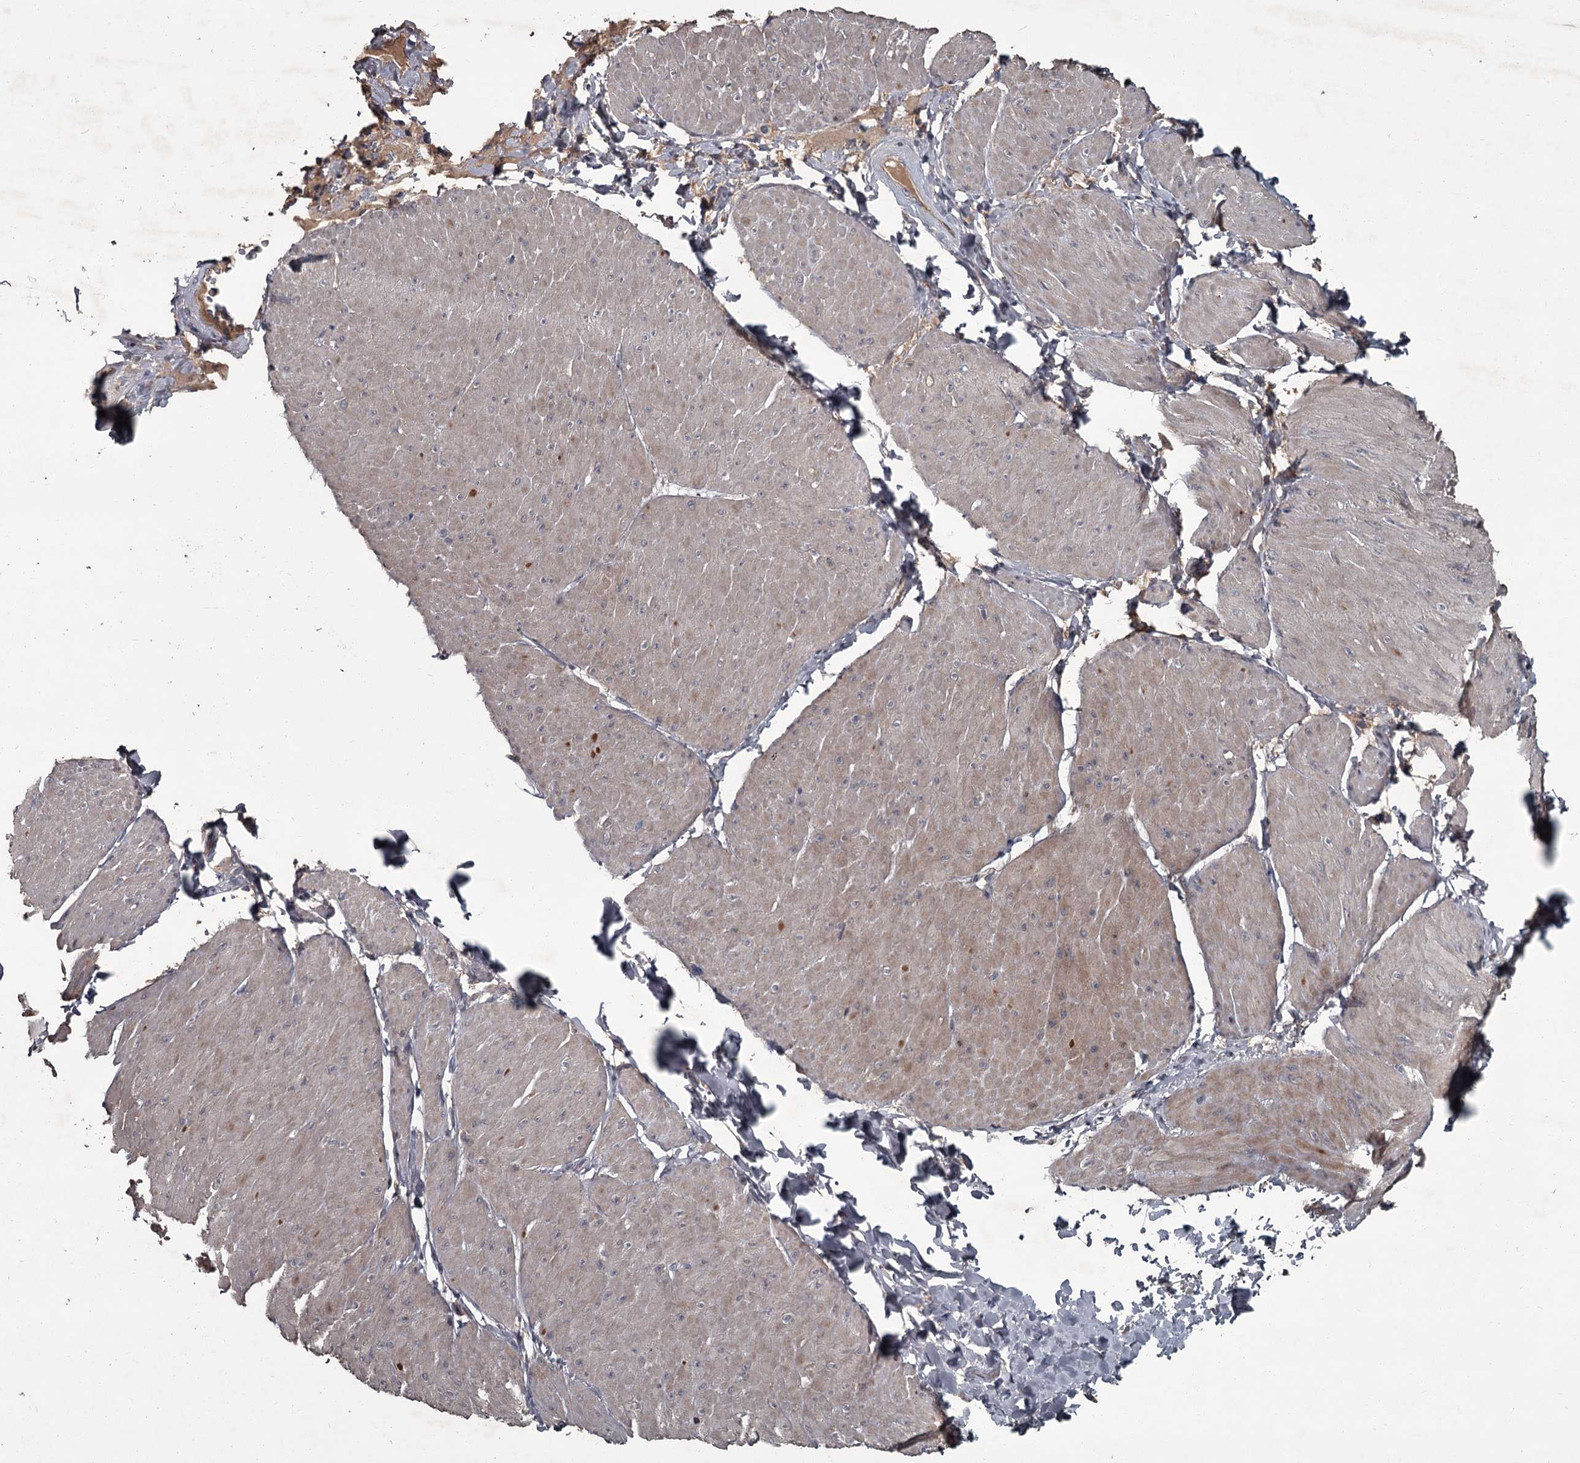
{"staining": {"intensity": "weak", "quantity": "<25%", "location": "cytoplasmic/membranous"}, "tissue": "smooth muscle", "cell_type": "Smooth muscle cells", "image_type": "normal", "snomed": [{"axis": "morphology", "description": "Urothelial carcinoma, High grade"}, {"axis": "topography", "description": "Urinary bladder"}], "caption": "Immunohistochemical staining of benign human smooth muscle displays no significant staining in smooth muscle cells. (Brightfield microscopy of DAB (3,3'-diaminobenzidine) immunohistochemistry (IHC) at high magnification).", "gene": "FLVCR2", "patient": {"sex": "male", "age": 46}}